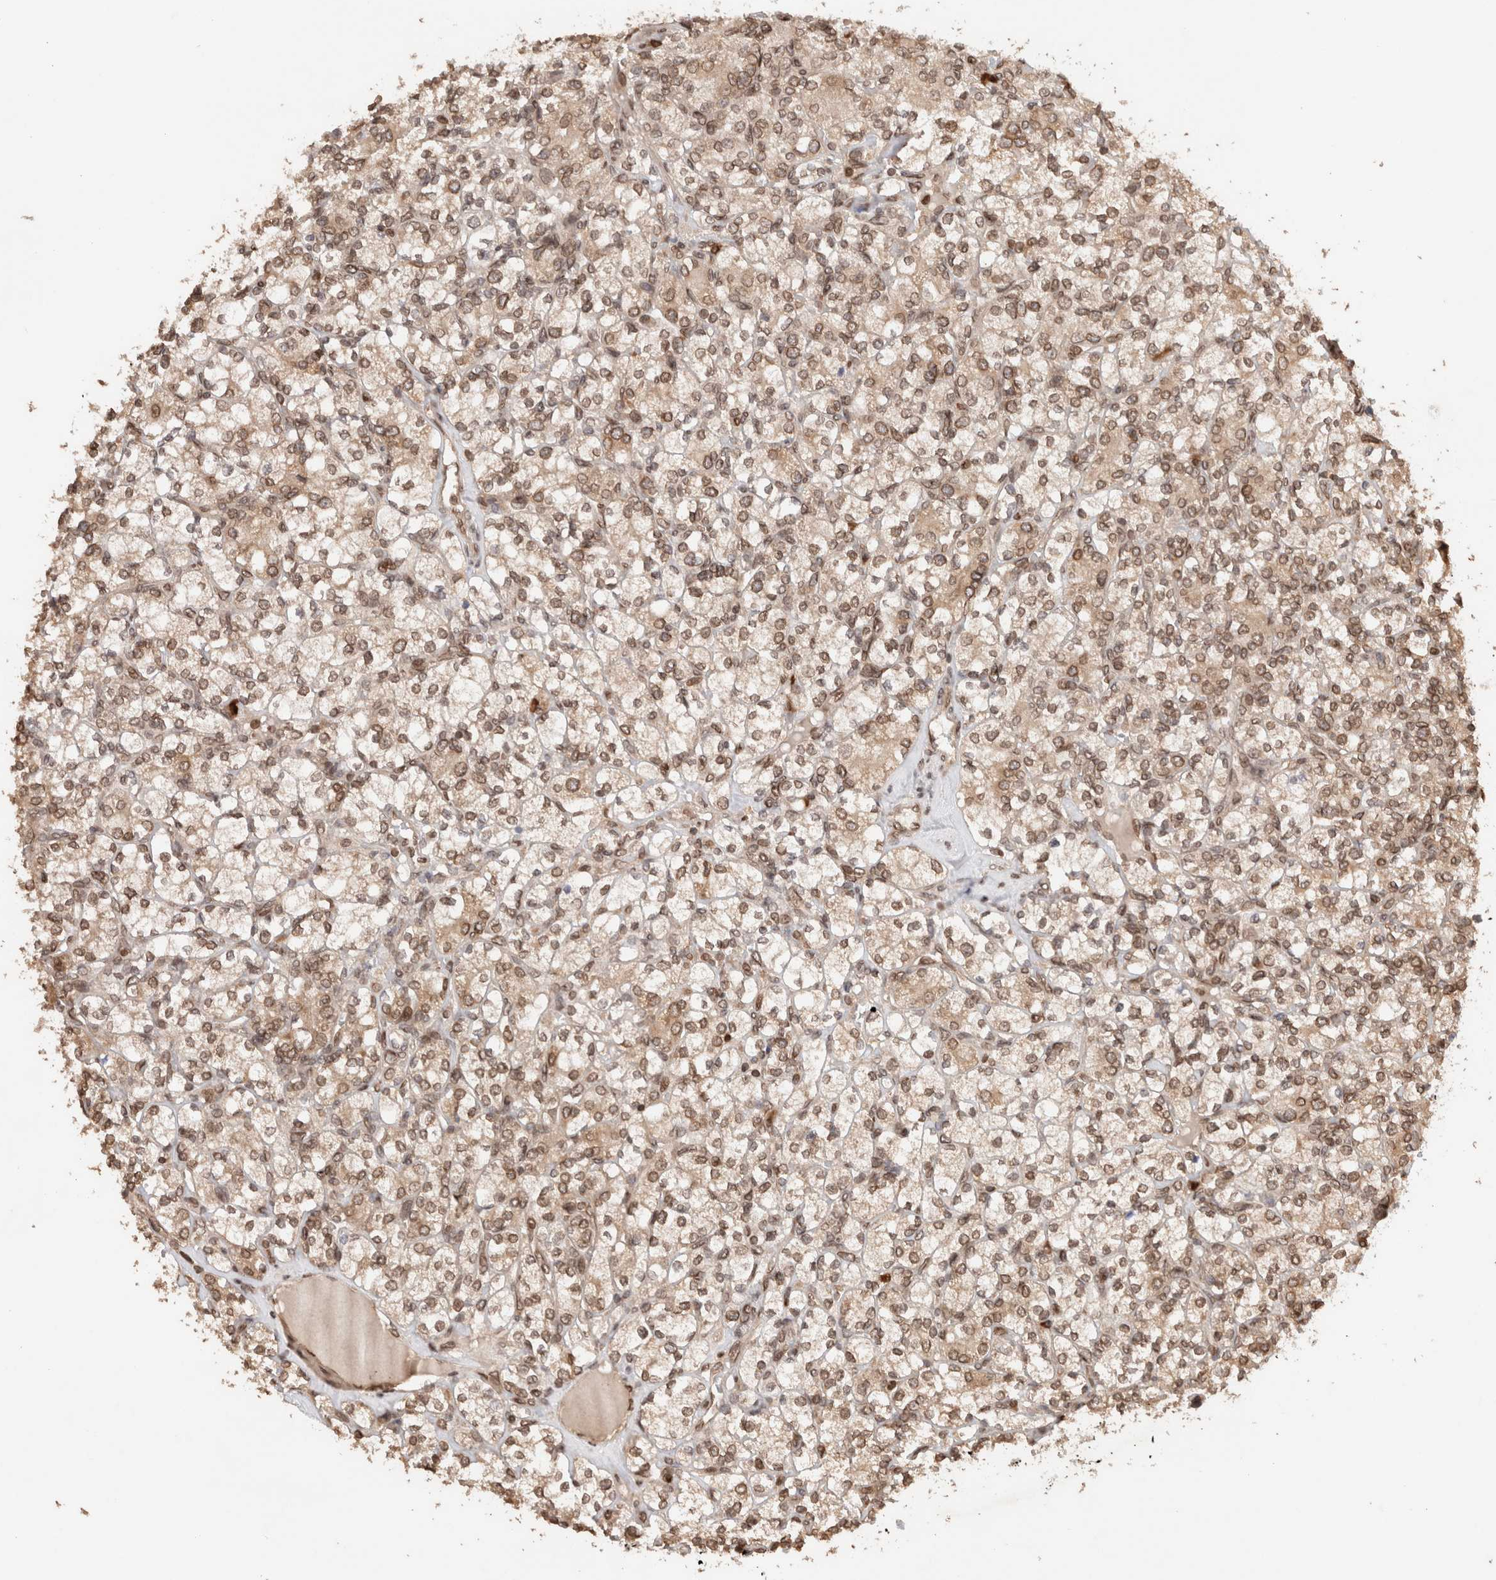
{"staining": {"intensity": "moderate", "quantity": ">75%", "location": "nuclear"}, "tissue": "renal cancer", "cell_type": "Tumor cells", "image_type": "cancer", "snomed": [{"axis": "morphology", "description": "Adenocarcinoma, NOS"}, {"axis": "topography", "description": "Kidney"}], "caption": "DAB immunohistochemical staining of adenocarcinoma (renal) exhibits moderate nuclear protein positivity in about >75% of tumor cells. (Stains: DAB (3,3'-diaminobenzidine) in brown, nuclei in blue, Microscopy: brightfield microscopy at high magnification).", "gene": "TPR", "patient": {"sex": "male", "age": 77}}